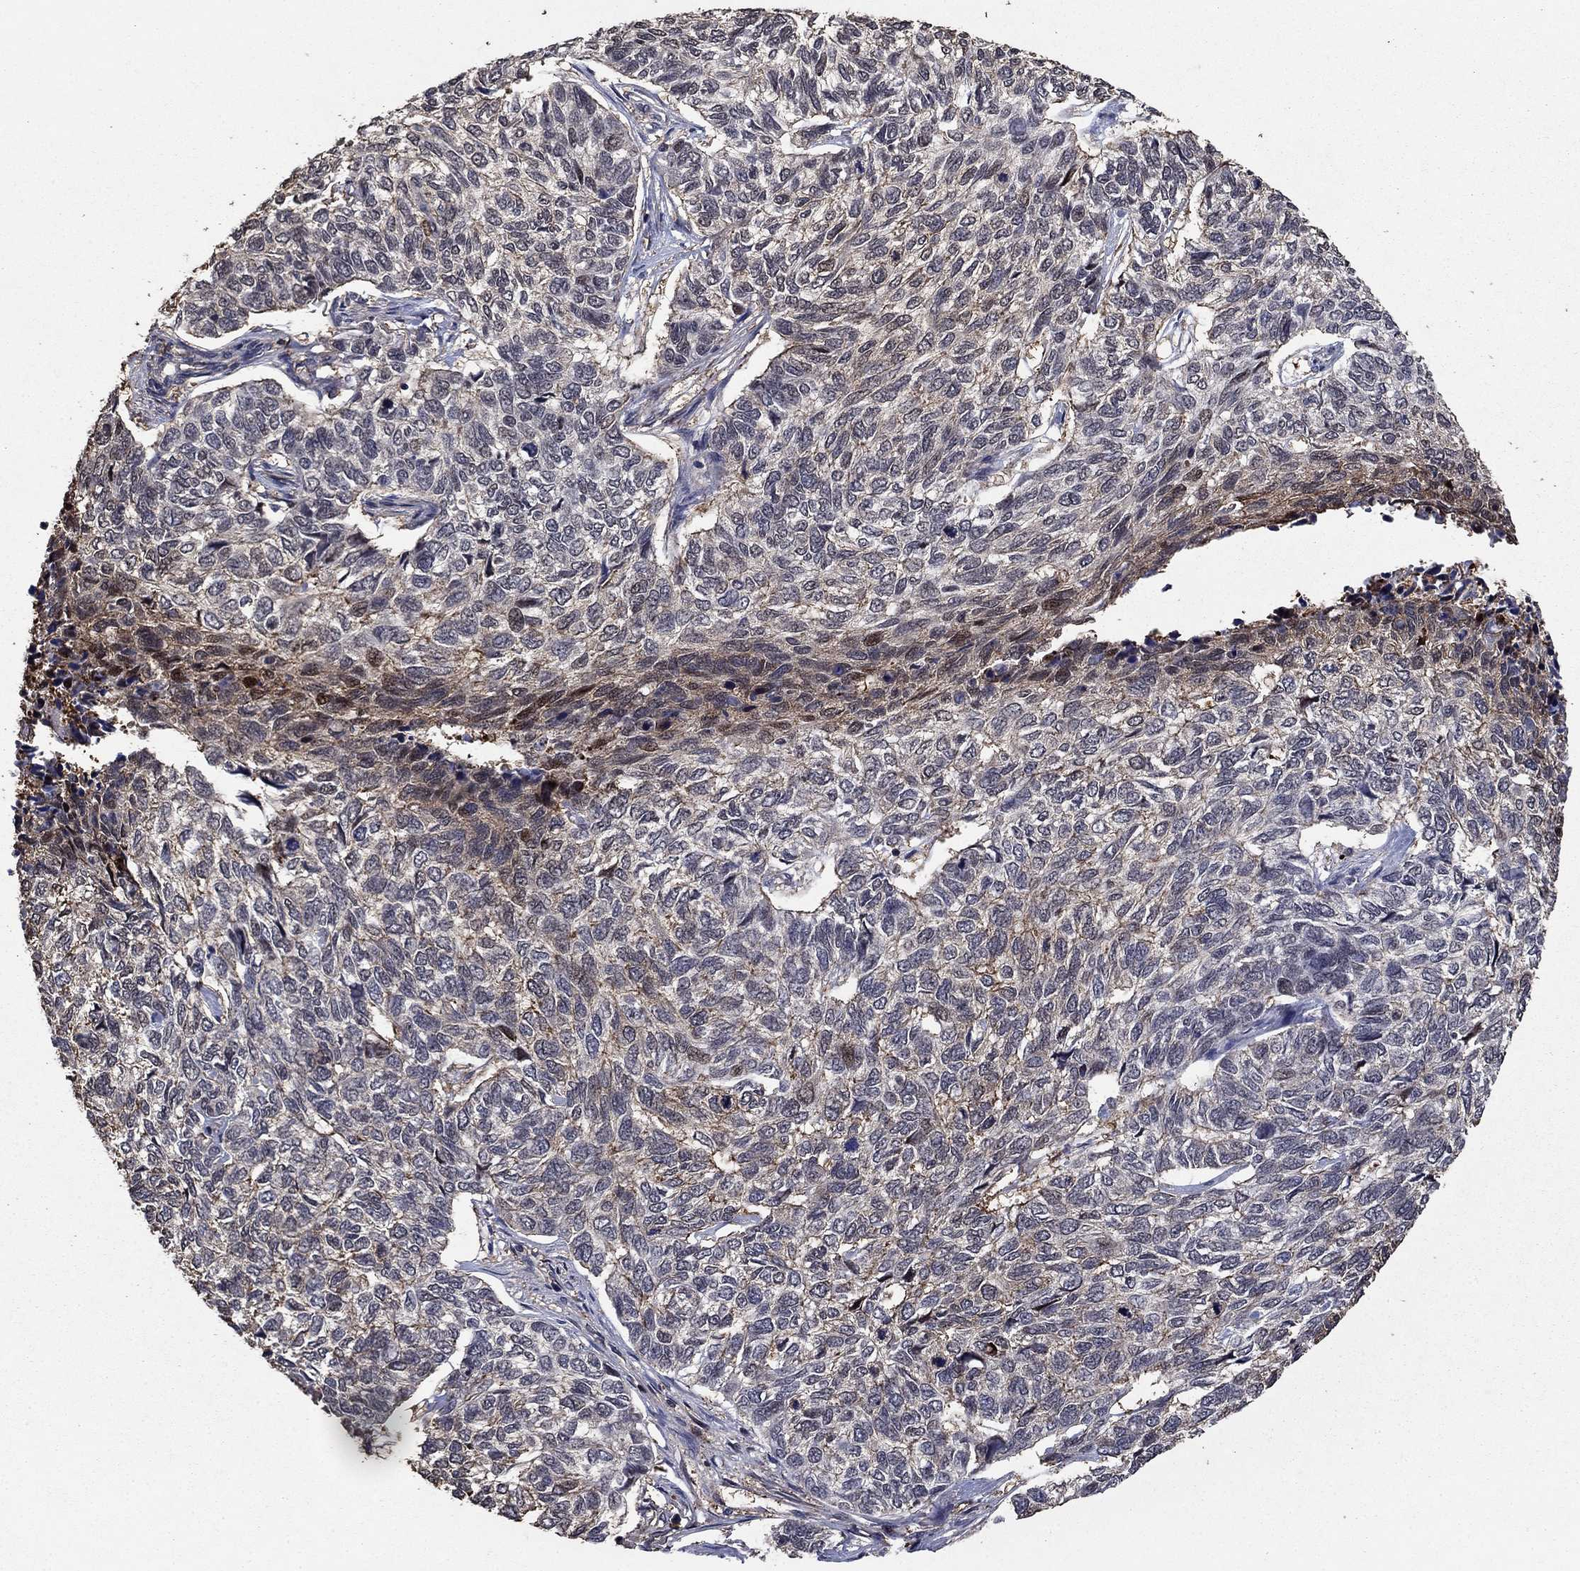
{"staining": {"intensity": "moderate", "quantity": "<25%", "location": "cytoplasmic/membranous"}, "tissue": "skin cancer", "cell_type": "Tumor cells", "image_type": "cancer", "snomed": [{"axis": "morphology", "description": "Basal cell carcinoma"}, {"axis": "topography", "description": "Skin"}], "caption": "Basal cell carcinoma (skin) tissue reveals moderate cytoplasmic/membranous positivity in approximately <25% of tumor cells", "gene": "DVL1", "patient": {"sex": "female", "age": 65}}